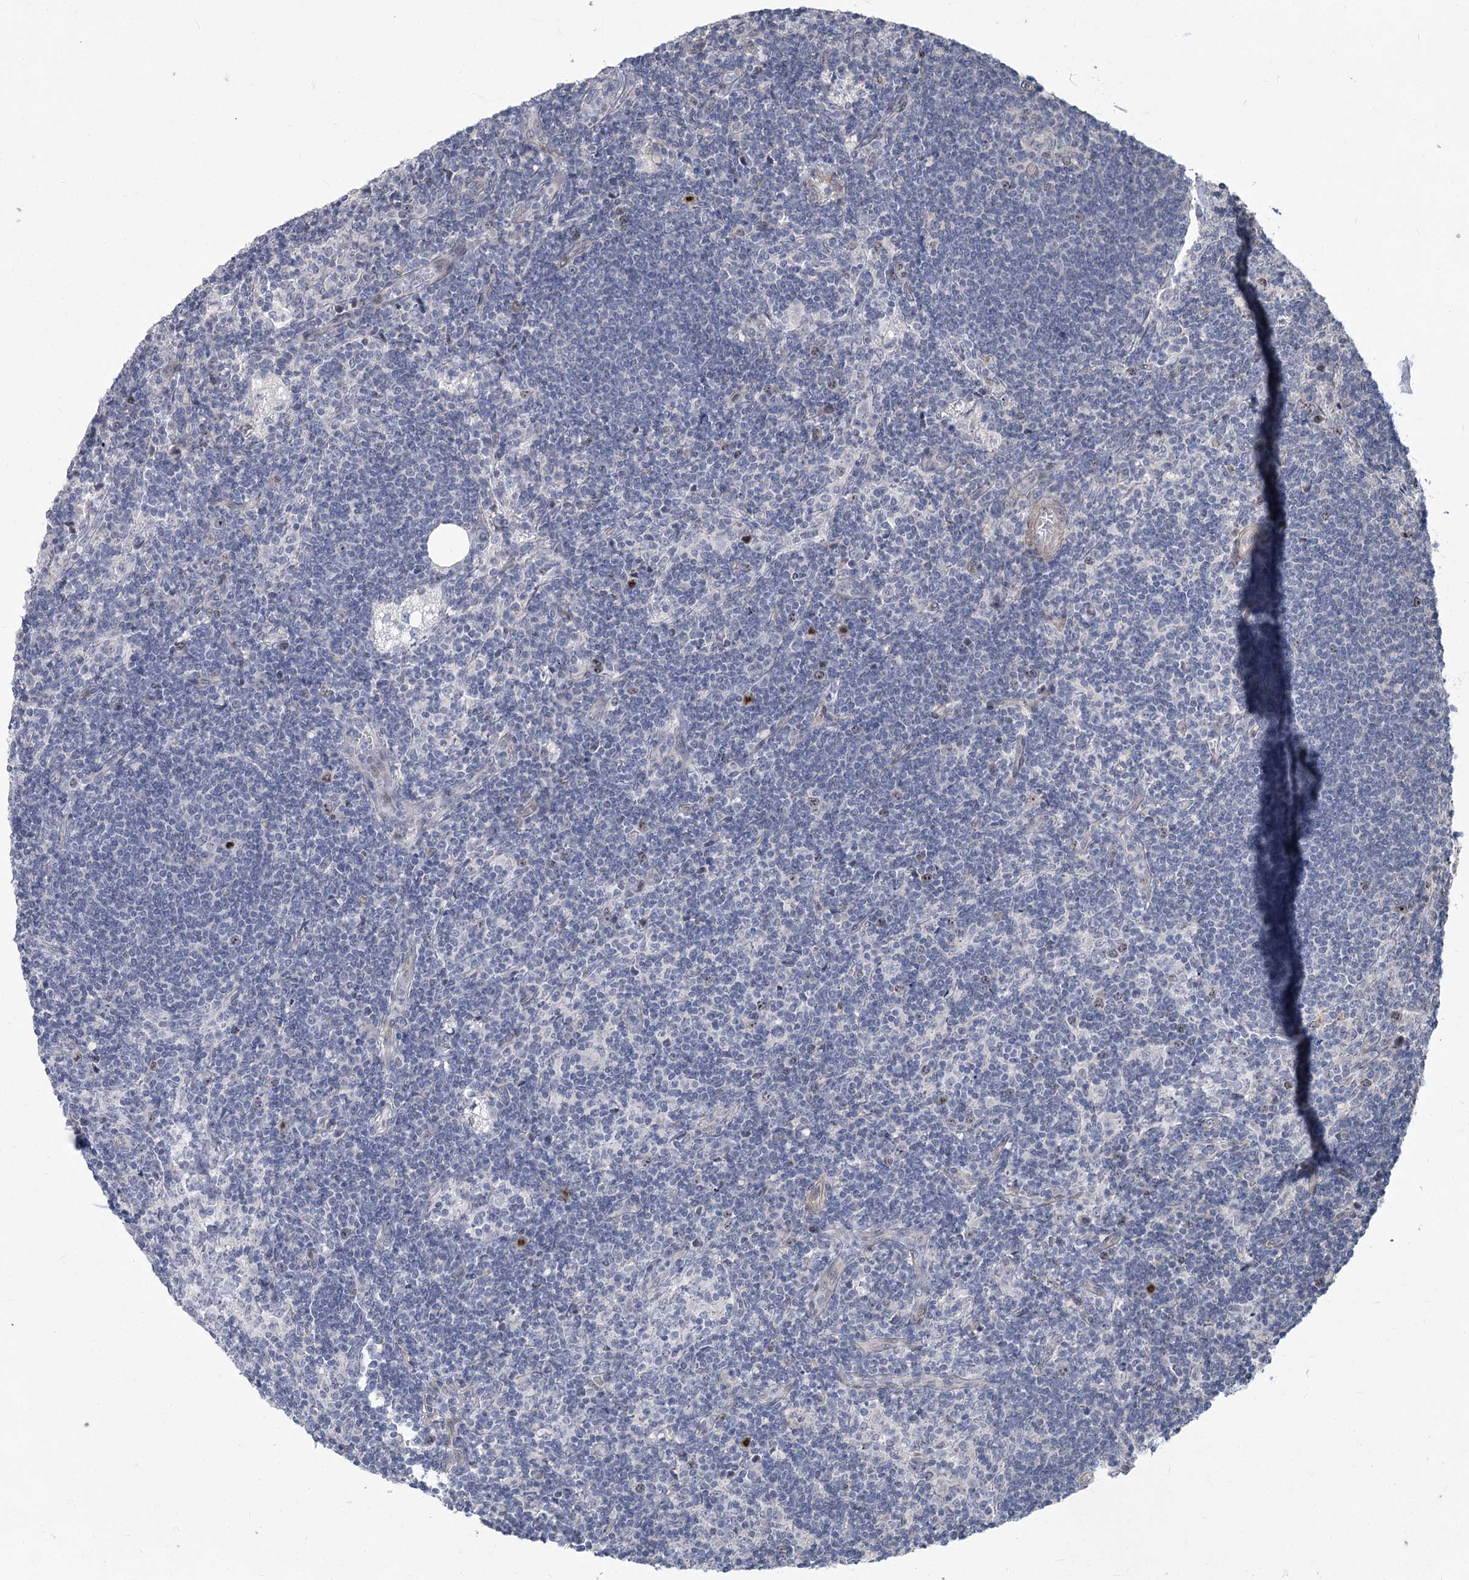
{"staining": {"intensity": "moderate", "quantity": "<25%", "location": "nuclear"}, "tissue": "lymph node", "cell_type": "Germinal center cells", "image_type": "normal", "snomed": [{"axis": "morphology", "description": "Normal tissue, NOS"}, {"axis": "topography", "description": "Lymph node"}], "caption": "The histopathology image demonstrates a brown stain indicating the presence of a protein in the nuclear of germinal center cells in lymph node. The protein is stained brown, and the nuclei are stained in blue (DAB (3,3'-diaminobenzidine) IHC with brightfield microscopy, high magnification).", "gene": "ABITRAM", "patient": {"sex": "male", "age": 69}}